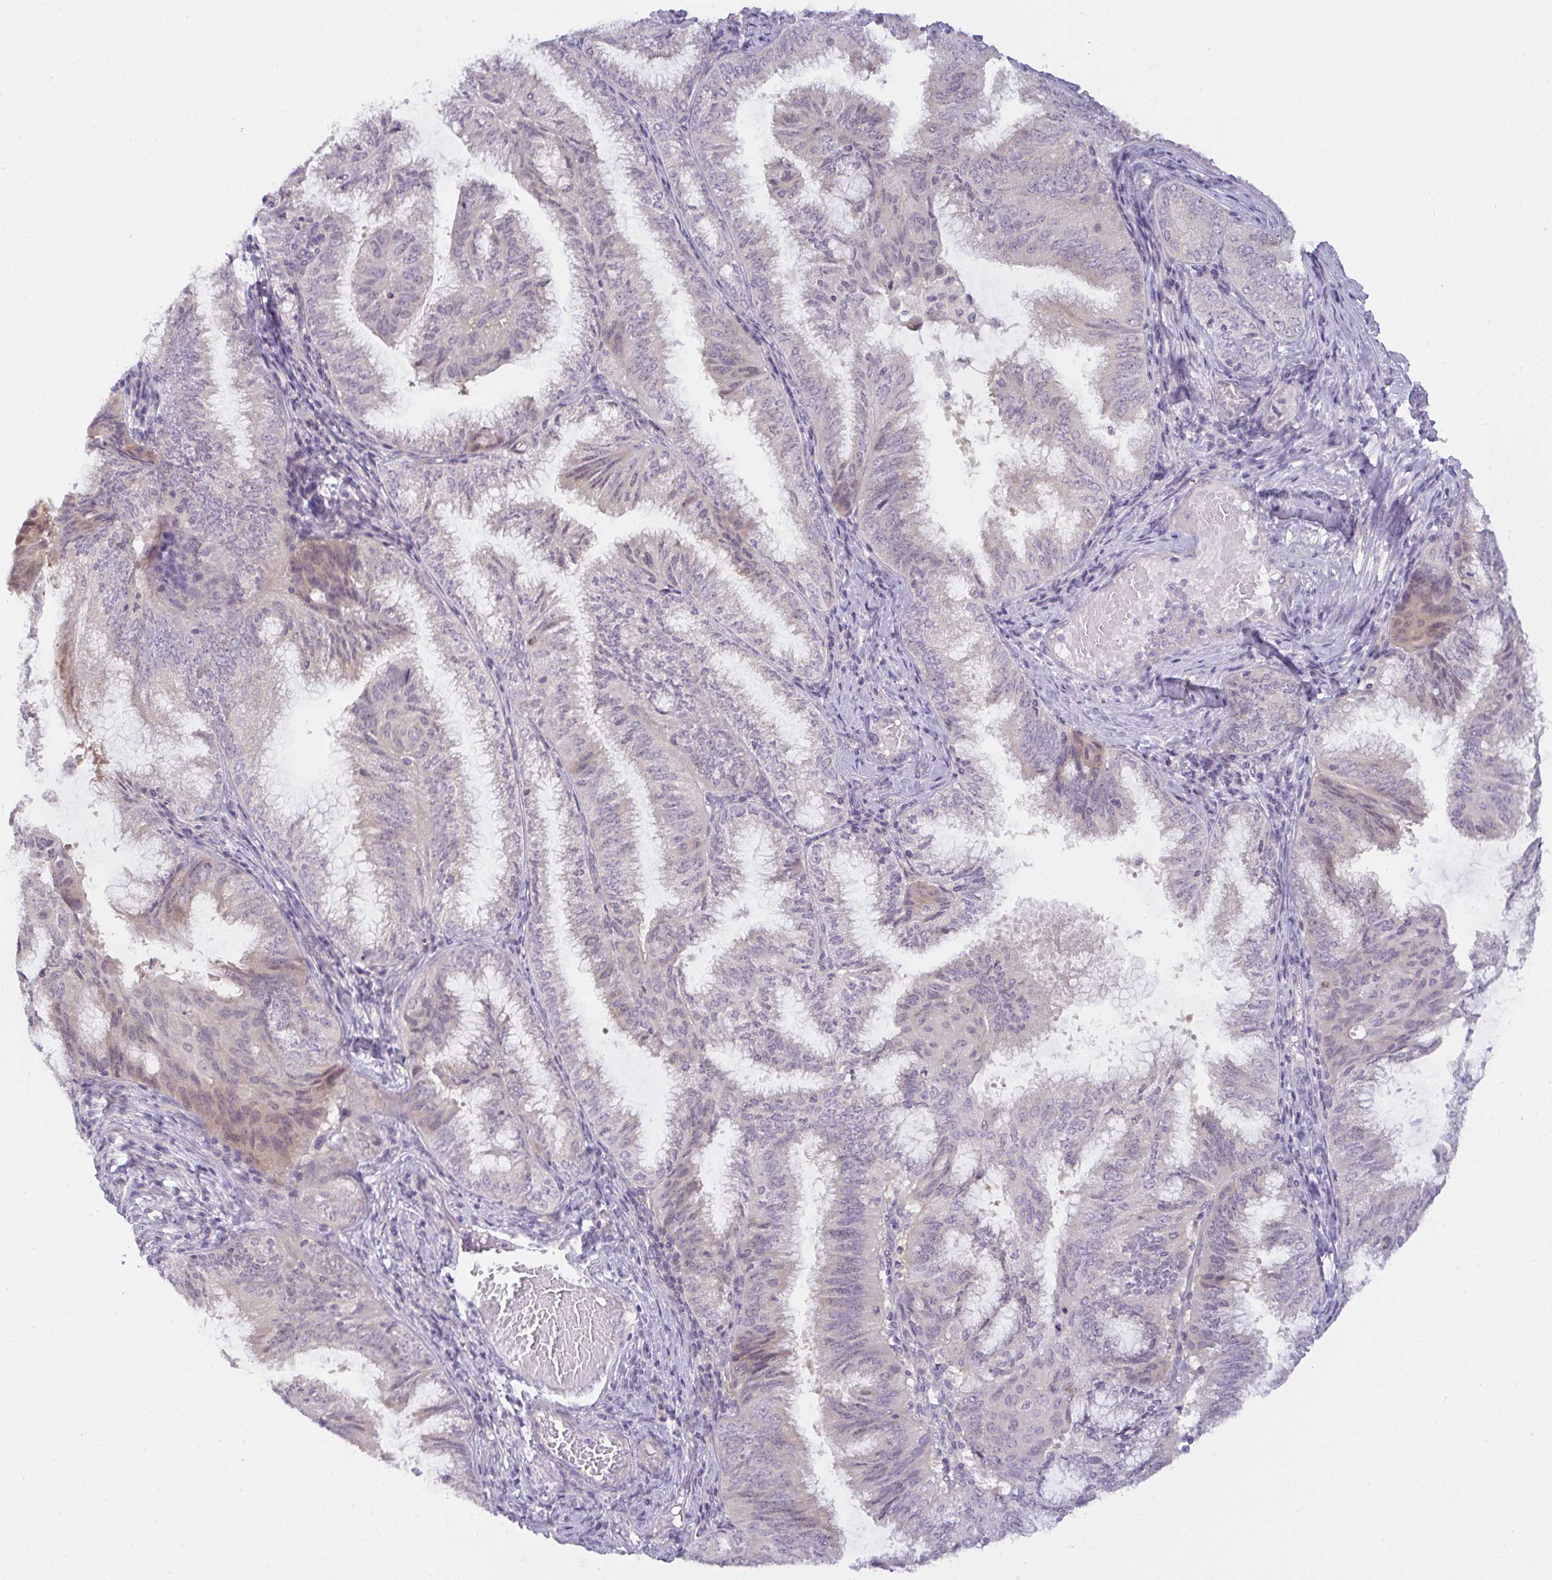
{"staining": {"intensity": "weak", "quantity": "<25%", "location": "cytoplasmic/membranous,nuclear"}, "tissue": "endometrial cancer", "cell_type": "Tumor cells", "image_type": "cancer", "snomed": [{"axis": "morphology", "description": "Adenocarcinoma, NOS"}, {"axis": "topography", "description": "Endometrium"}], "caption": "The micrograph shows no staining of tumor cells in endometrial adenocarcinoma.", "gene": "CSE1L", "patient": {"sex": "female", "age": 49}}